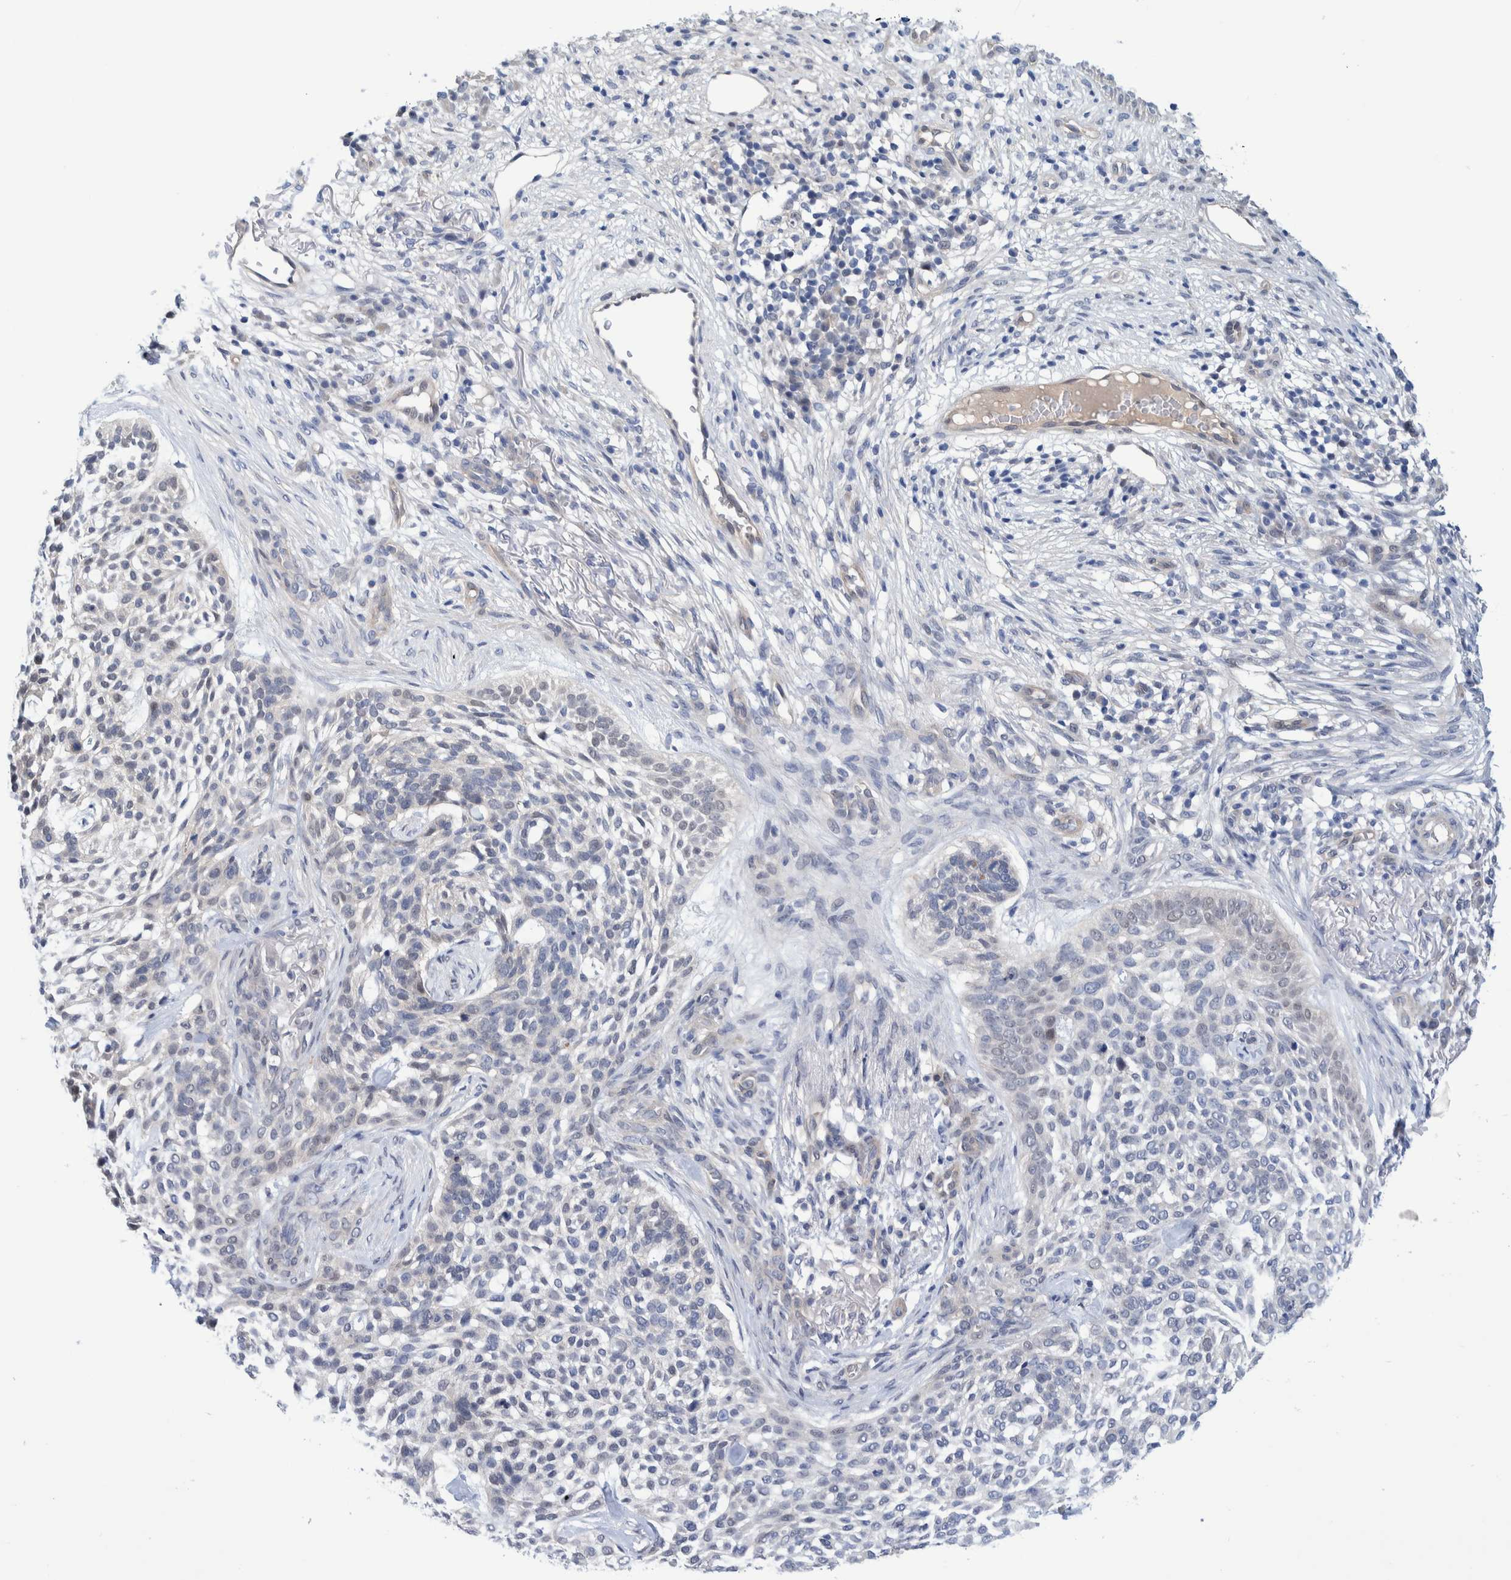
{"staining": {"intensity": "weak", "quantity": "<25%", "location": "nuclear"}, "tissue": "skin cancer", "cell_type": "Tumor cells", "image_type": "cancer", "snomed": [{"axis": "morphology", "description": "Basal cell carcinoma"}, {"axis": "topography", "description": "Skin"}], "caption": "There is no significant staining in tumor cells of skin cancer (basal cell carcinoma).", "gene": "PFAS", "patient": {"sex": "female", "age": 64}}